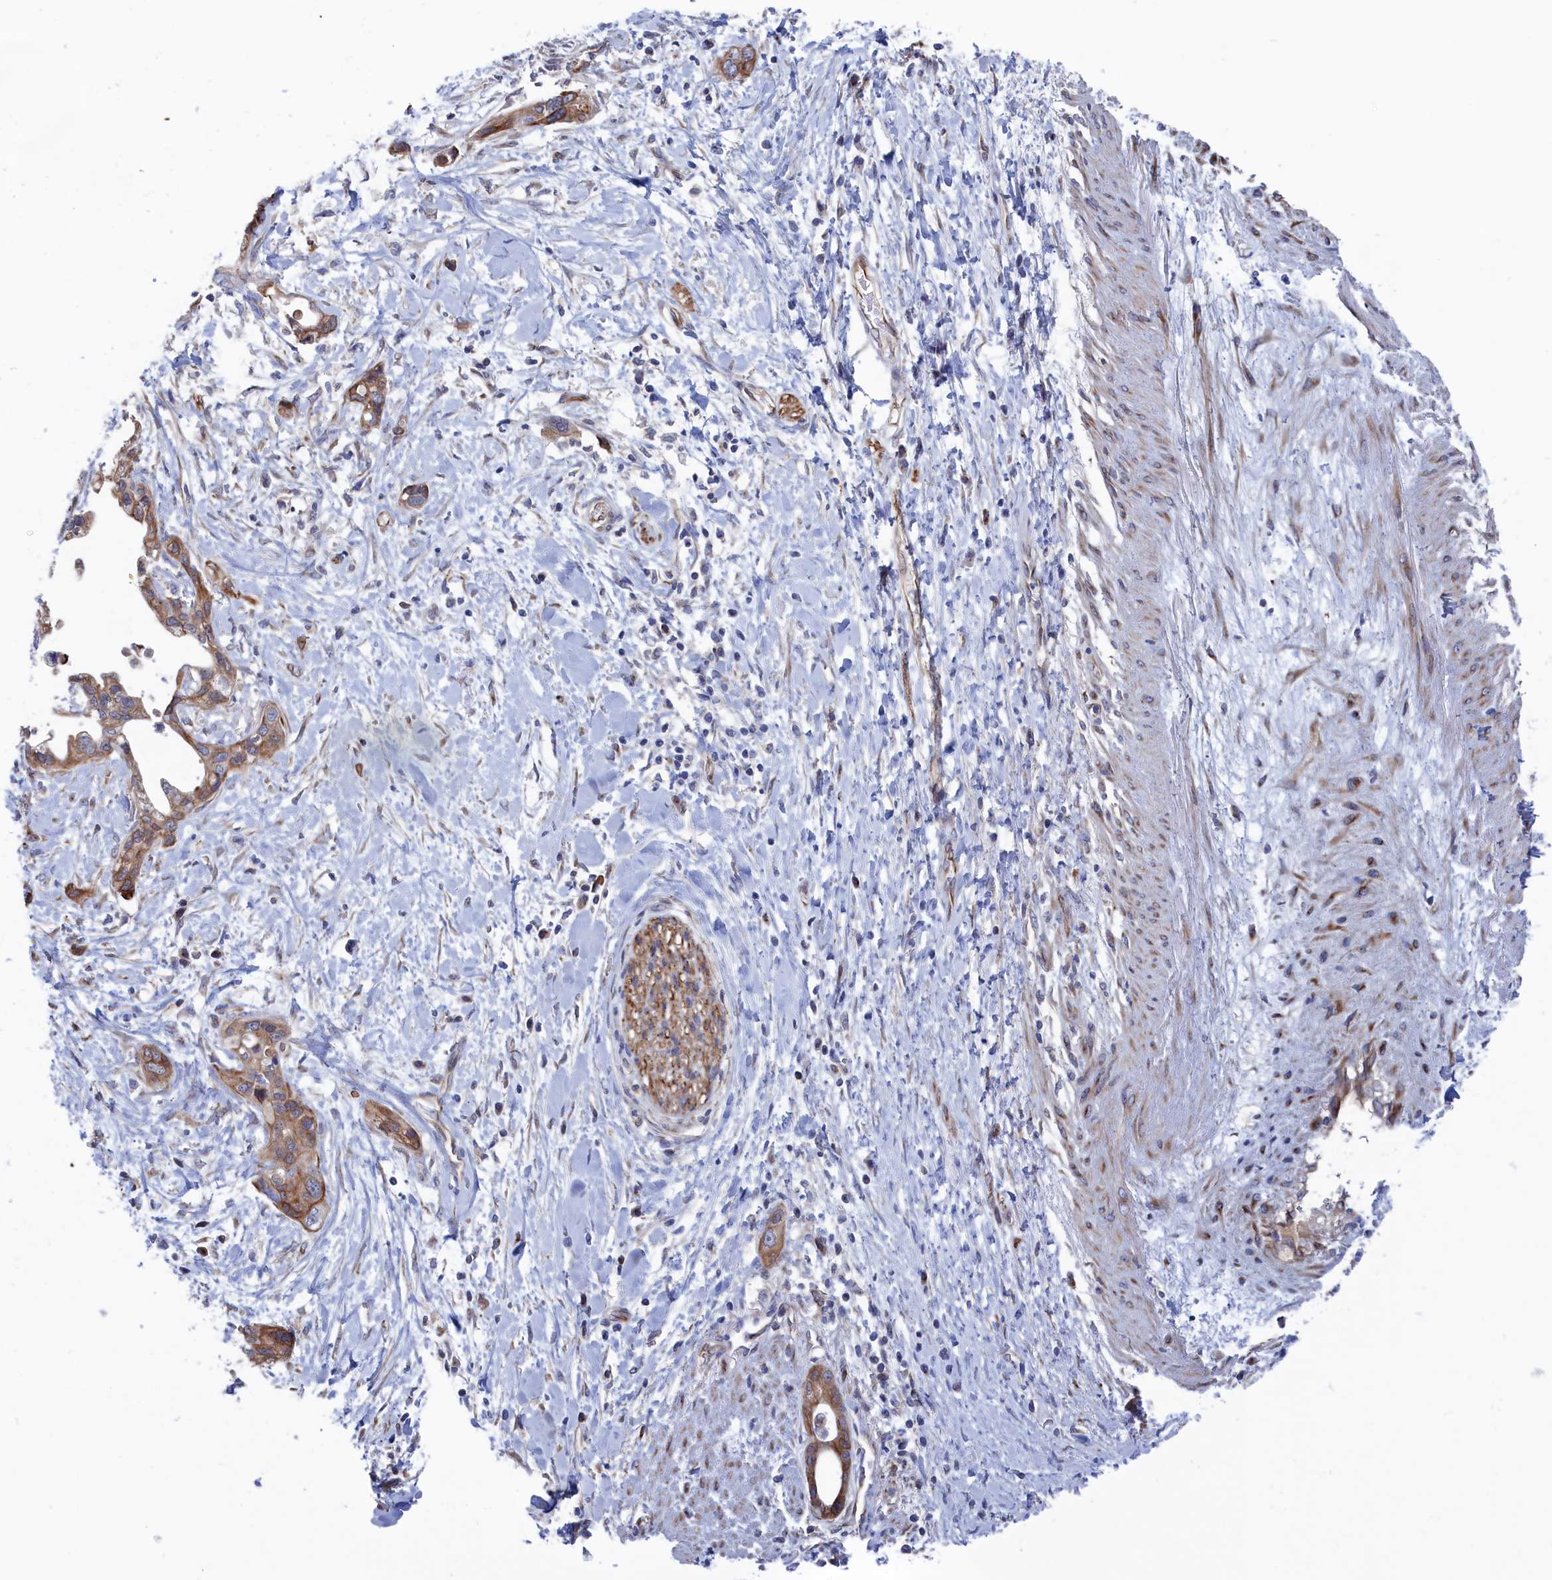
{"staining": {"intensity": "moderate", "quantity": "25%-75%", "location": "cytoplasmic/membranous"}, "tissue": "pancreatic cancer", "cell_type": "Tumor cells", "image_type": "cancer", "snomed": [{"axis": "morphology", "description": "Normal tissue, NOS"}, {"axis": "morphology", "description": "Adenocarcinoma, NOS"}, {"axis": "topography", "description": "Pancreas"}, {"axis": "topography", "description": "Peripheral nerve tissue"}], "caption": "Immunohistochemical staining of human pancreatic cancer (adenocarcinoma) demonstrates moderate cytoplasmic/membranous protein positivity in approximately 25%-75% of tumor cells. The staining was performed using DAB to visualize the protein expression in brown, while the nuclei were stained in blue with hematoxylin (Magnification: 20x).", "gene": "NUTF2", "patient": {"sex": "male", "age": 59}}